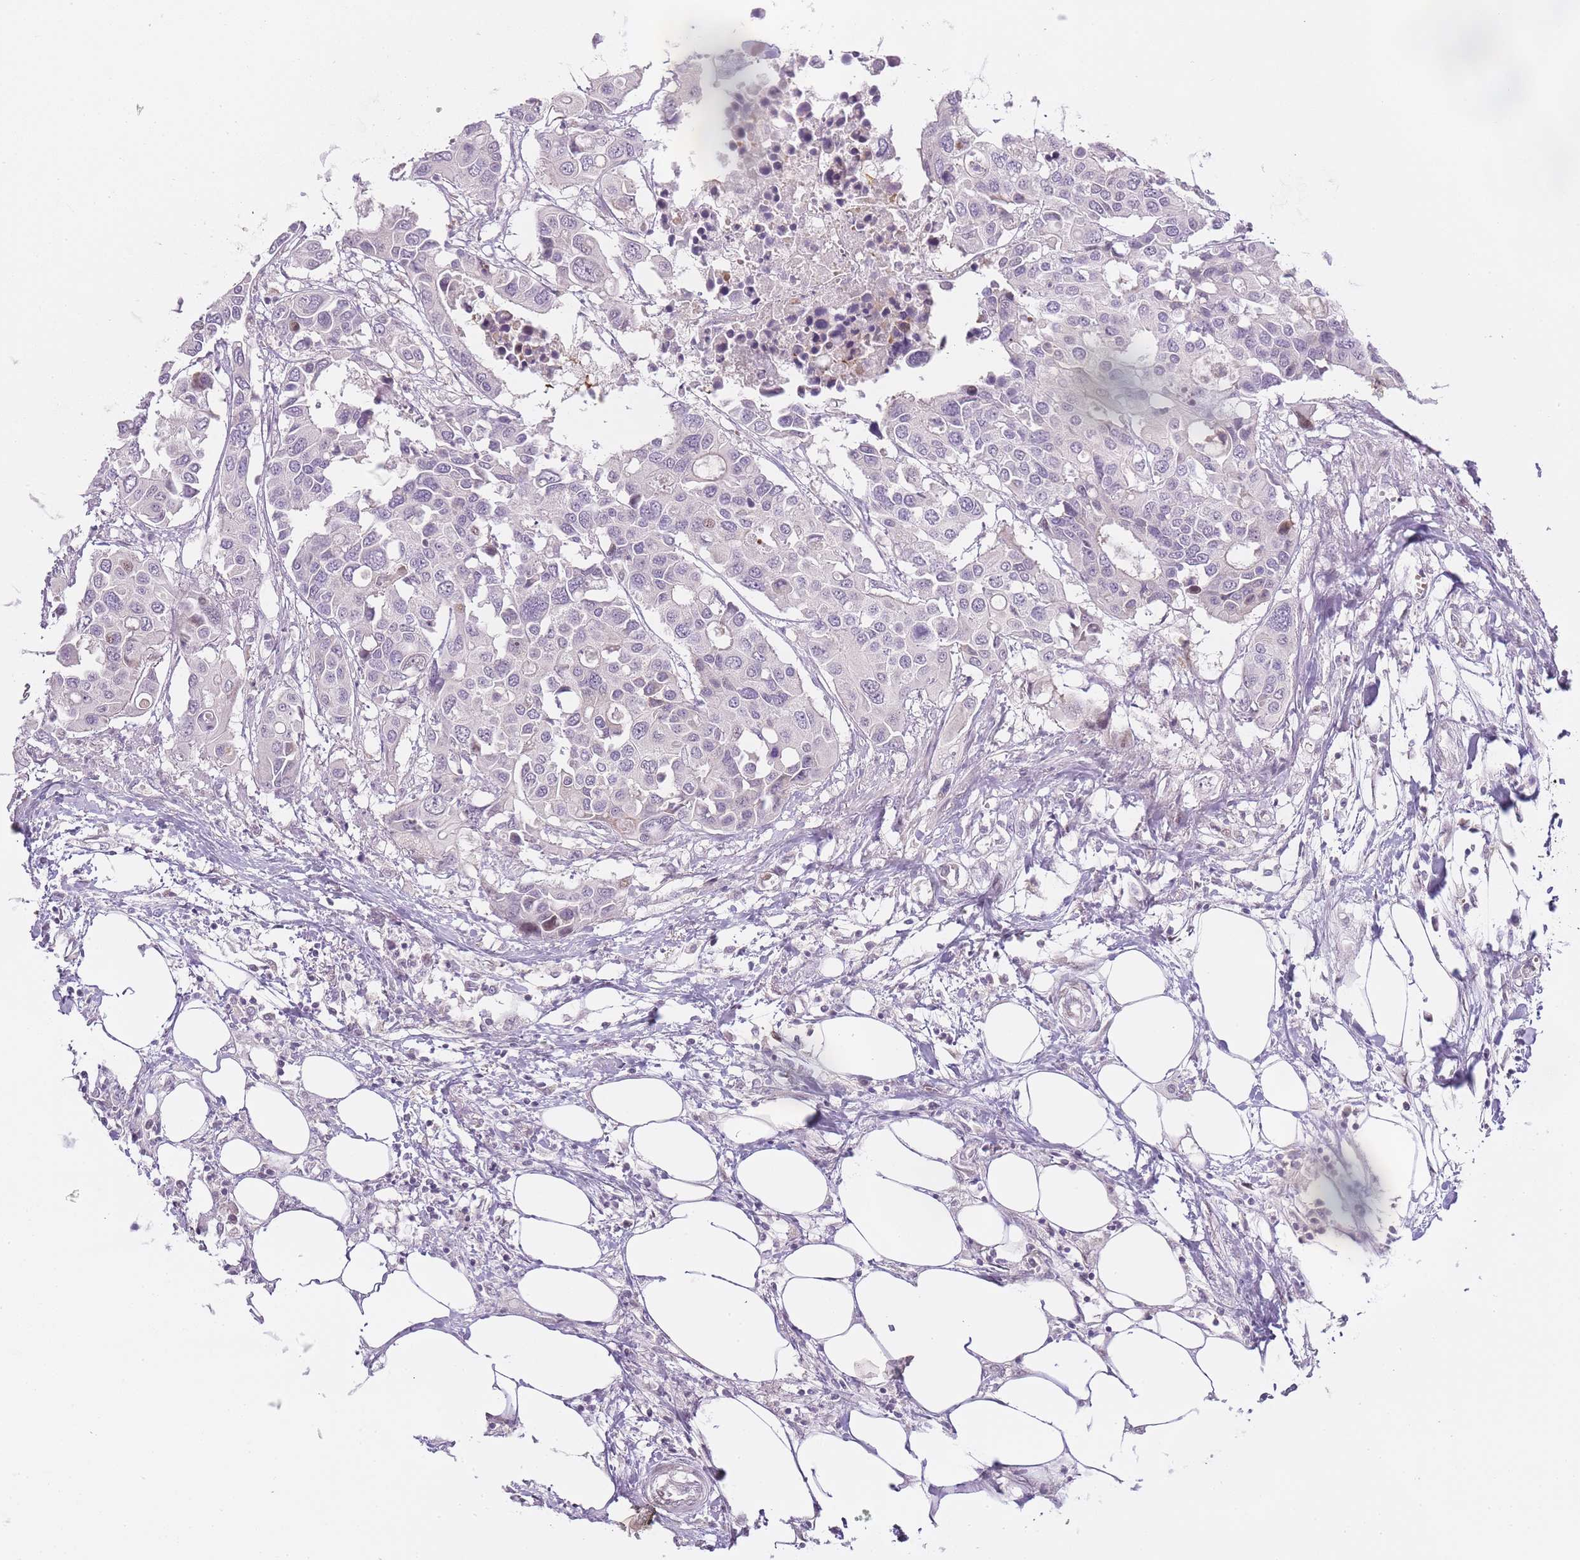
{"staining": {"intensity": "negative", "quantity": "none", "location": "none"}, "tissue": "colorectal cancer", "cell_type": "Tumor cells", "image_type": "cancer", "snomed": [{"axis": "morphology", "description": "Adenocarcinoma, NOS"}, {"axis": "topography", "description": "Colon"}], "caption": "Immunohistochemistry (IHC) micrograph of human colorectal adenocarcinoma stained for a protein (brown), which displays no positivity in tumor cells.", "gene": "OGG1", "patient": {"sex": "male", "age": 77}}